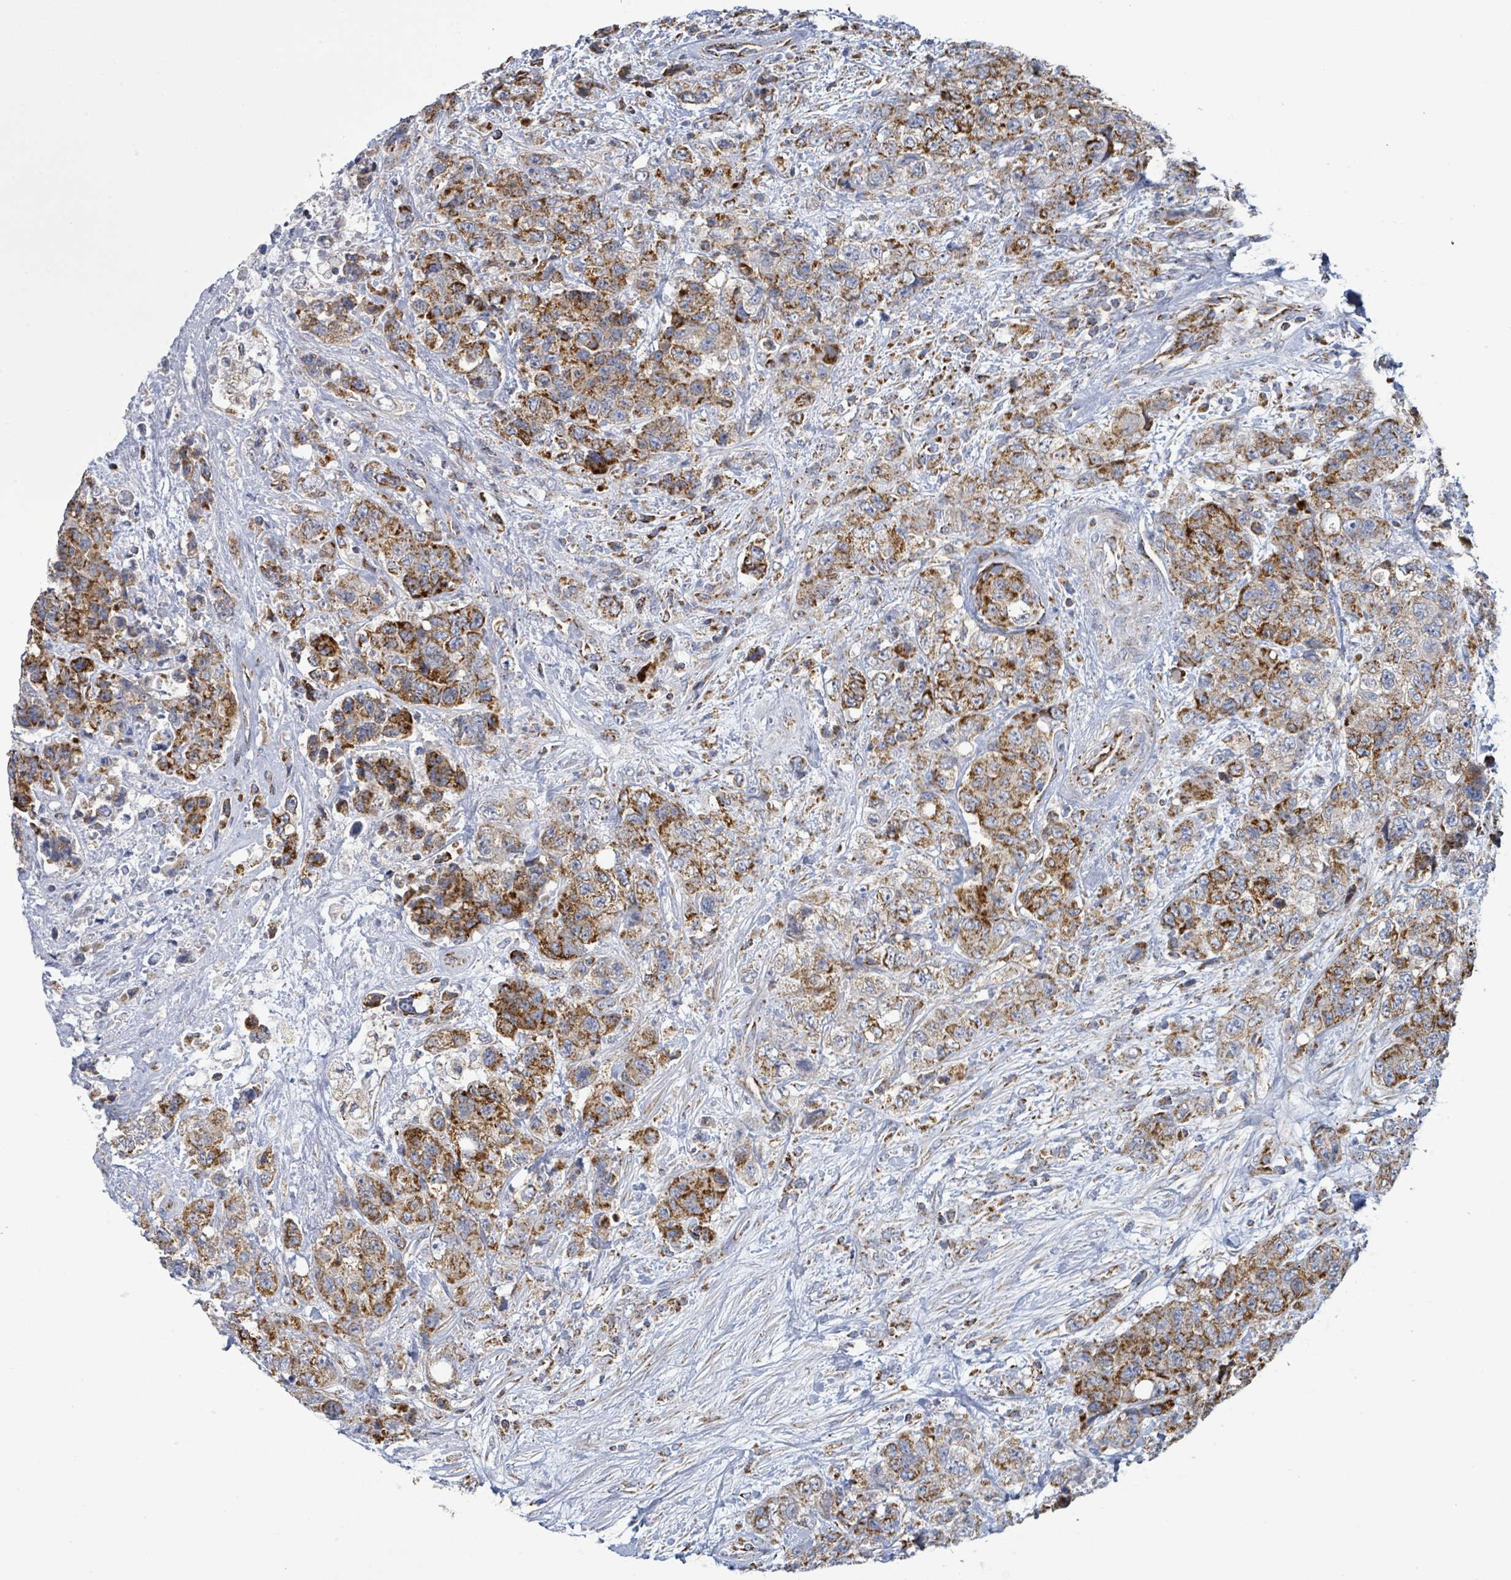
{"staining": {"intensity": "strong", "quantity": ">75%", "location": "cytoplasmic/membranous"}, "tissue": "urothelial cancer", "cell_type": "Tumor cells", "image_type": "cancer", "snomed": [{"axis": "morphology", "description": "Urothelial carcinoma, High grade"}, {"axis": "topography", "description": "Urinary bladder"}], "caption": "Tumor cells display high levels of strong cytoplasmic/membranous positivity in about >75% of cells in human urothelial cancer.", "gene": "SUCLG2", "patient": {"sex": "female", "age": 78}}